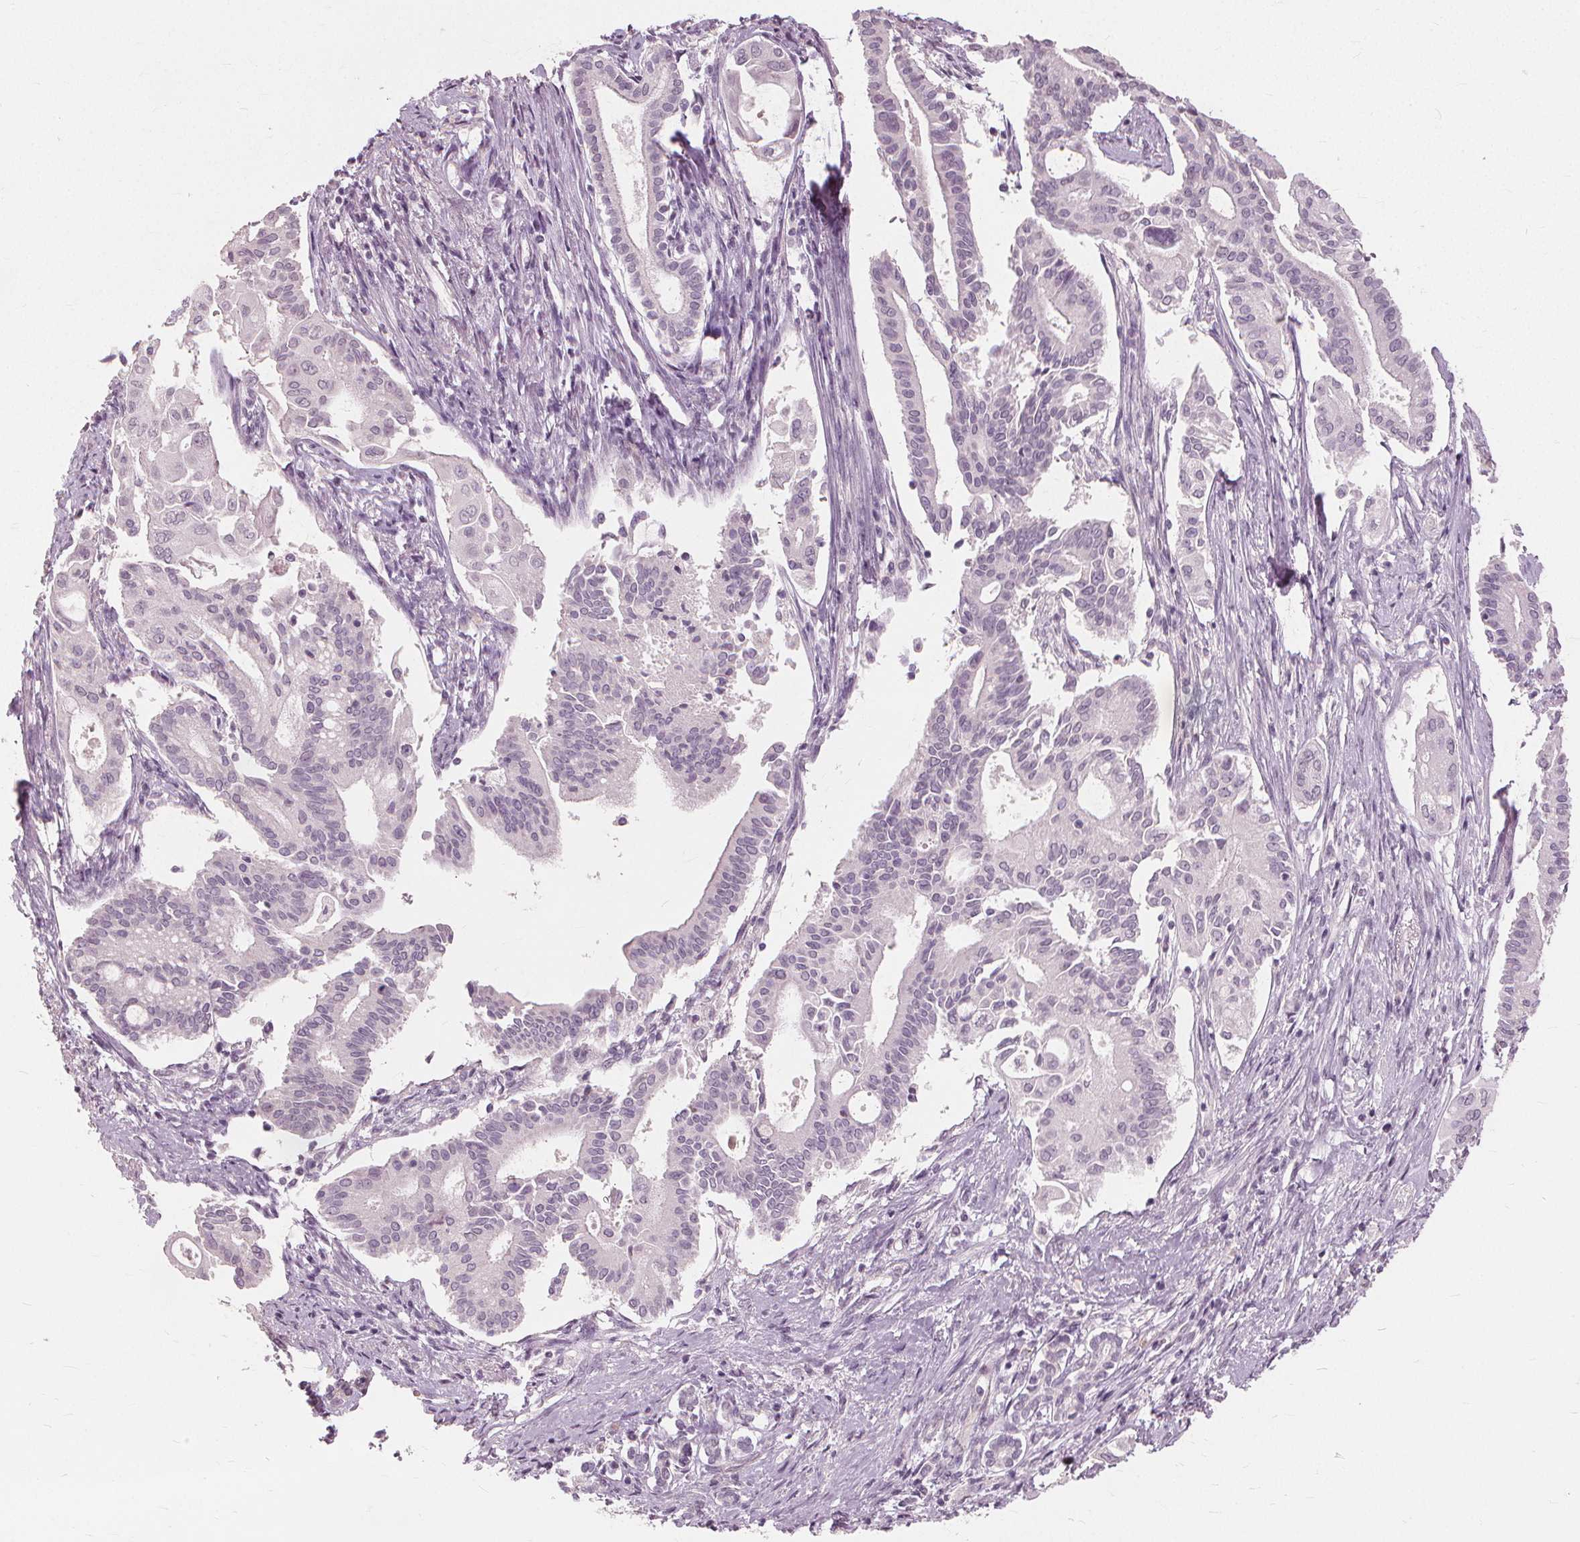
{"staining": {"intensity": "negative", "quantity": "none", "location": "none"}, "tissue": "pancreatic cancer", "cell_type": "Tumor cells", "image_type": "cancer", "snomed": [{"axis": "morphology", "description": "Adenocarcinoma, NOS"}, {"axis": "topography", "description": "Pancreas"}], "caption": "Histopathology image shows no significant protein positivity in tumor cells of pancreatic cancer. Brightfield microscopy of immunohistochemistry (IHC) stained with DAB (brown) and hematoxylin (blue), captured at high magnification.", "gene": "SFTPD", "patient": {"sex": "female", "age": 68}}